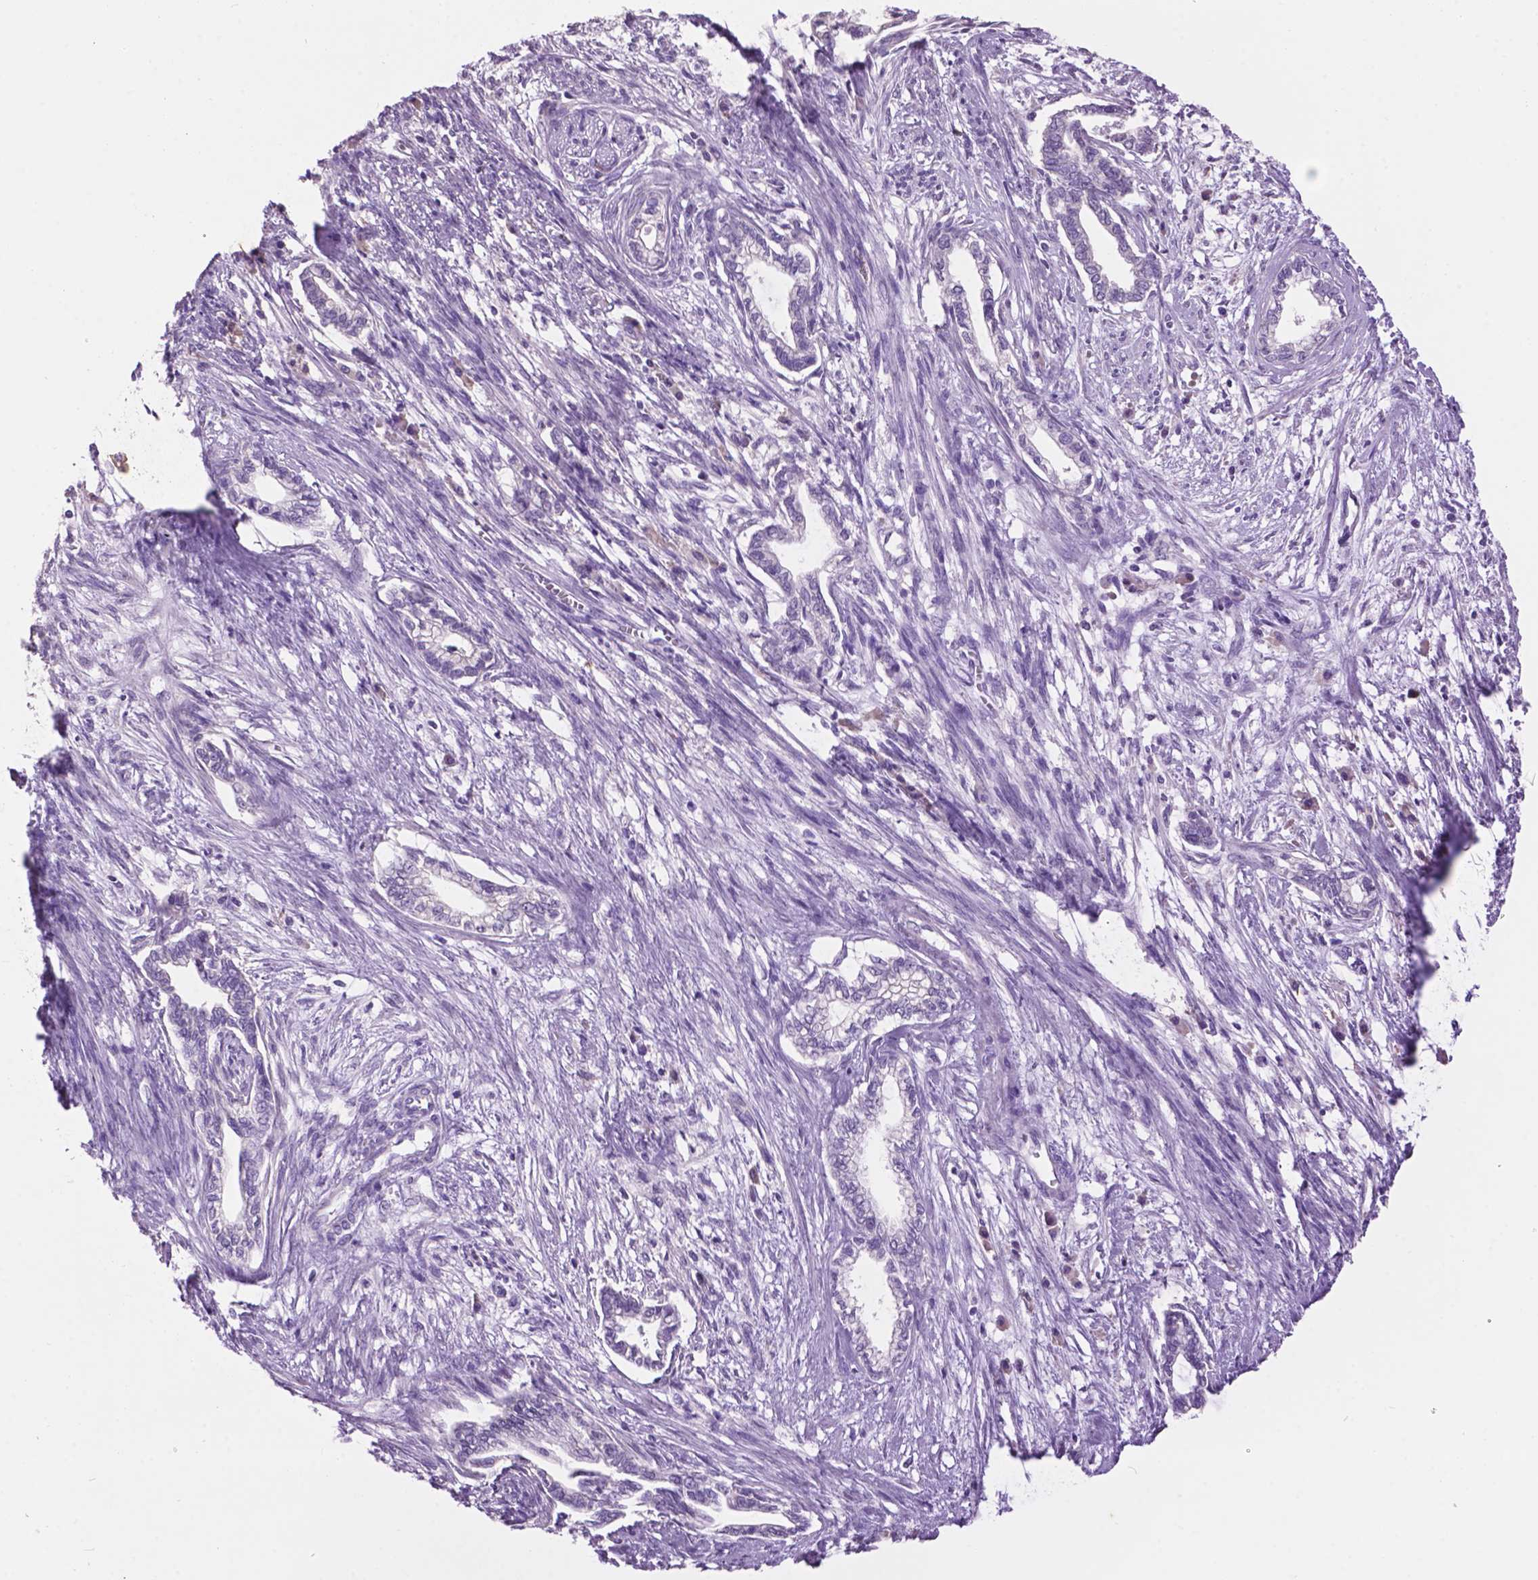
{"staining": {"intensity": "negative", "quantity": "none", "location": "none"}, "tissue": "cervical cancer", "cell_type": "Tumor cells", "image_type": "cancer", "snomed": [{"axis": "morphology", "description": "Adenocarcinoma, NOS"}, {"axis": "topography", "description": "Cervix"}], "caption": "A photomicrograph of adenocarcinoma (cervical) stained for a protein reveals no brown staining in tumor cells.", "gene": "CRYBA4", "patient": {"sex": "female", "age": 62}}